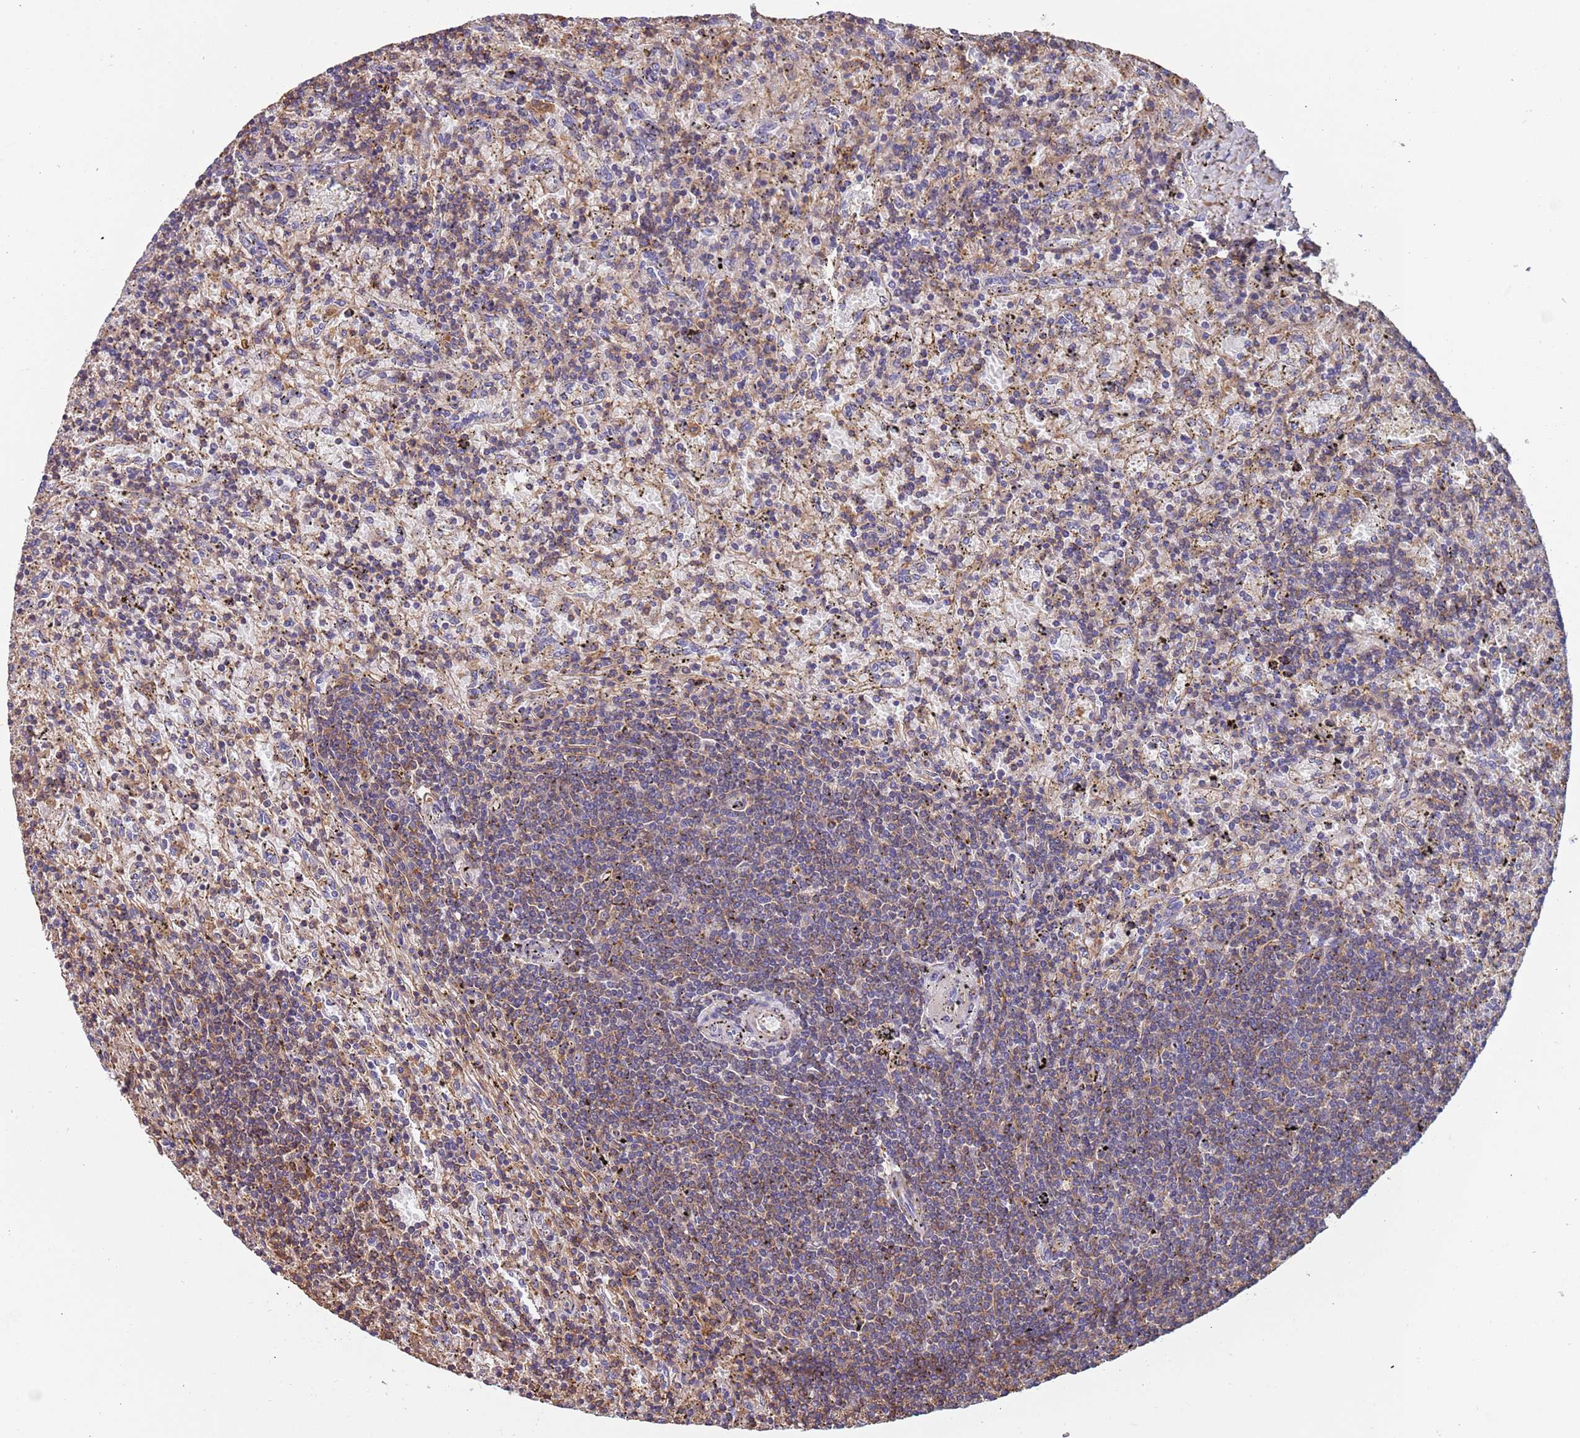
{"staining": {"intensity": "negative", "quantity": "none", "location": "none"}, "tissue": "lymphoma", "cell_type": "Tumor cells", "image_type": "cancer", "snomed": [{"axis": "morphology", "description": "Malignant lymphoma, non-Hodgkin's type, Low grade"}, {"axis": "topography", "description": "Spleen"}], "caption": "Immunohistochemical staining of lymphoma displays no significant expression in tumor cells.", "gene": "SYT4", "patient": {"sex": "male", "age": 76}}